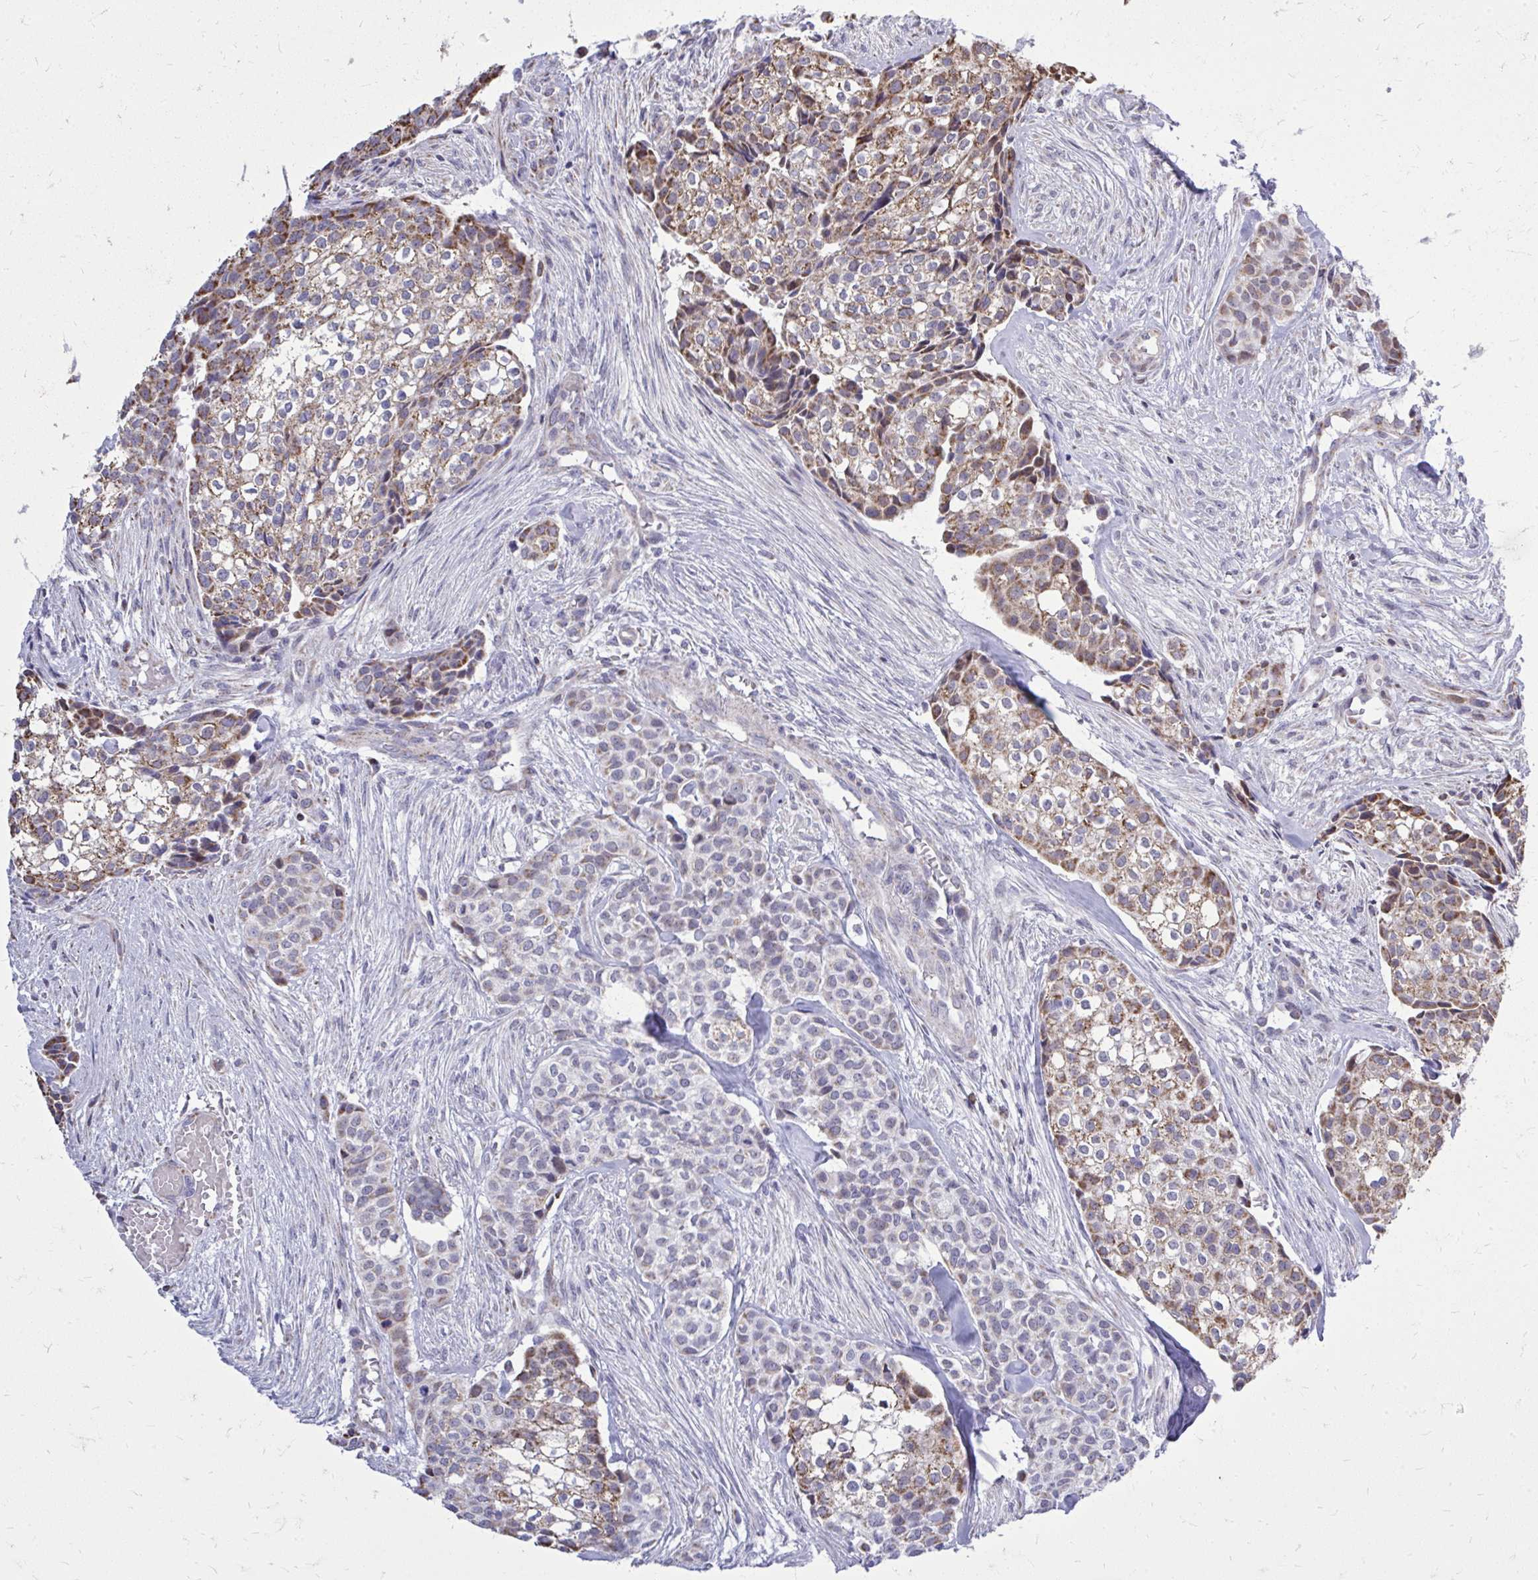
{"staining": {"intensity": "moderate", "quantity": "25%-75%", "location": "cytoplasmic/membranous"}, "tissue": "head and neck cancer", "cell_type": "Tumor cells", "image_type": "cancer", "snomed": [{"axis": "morphology", "description": "Adenocarcinoma, NOS"}, {"axis": "topography", "description": "Head-Neck"}], "caption": "Immunohistochemical staining of head and neck adenocarcinoma reveals medium levels of moderate cytoplasmic/membranous protein staining in approximately 25%-75% of tumor cells.", "gene": "ZNF362", "patient": {"sex": "male", "age": 81}}